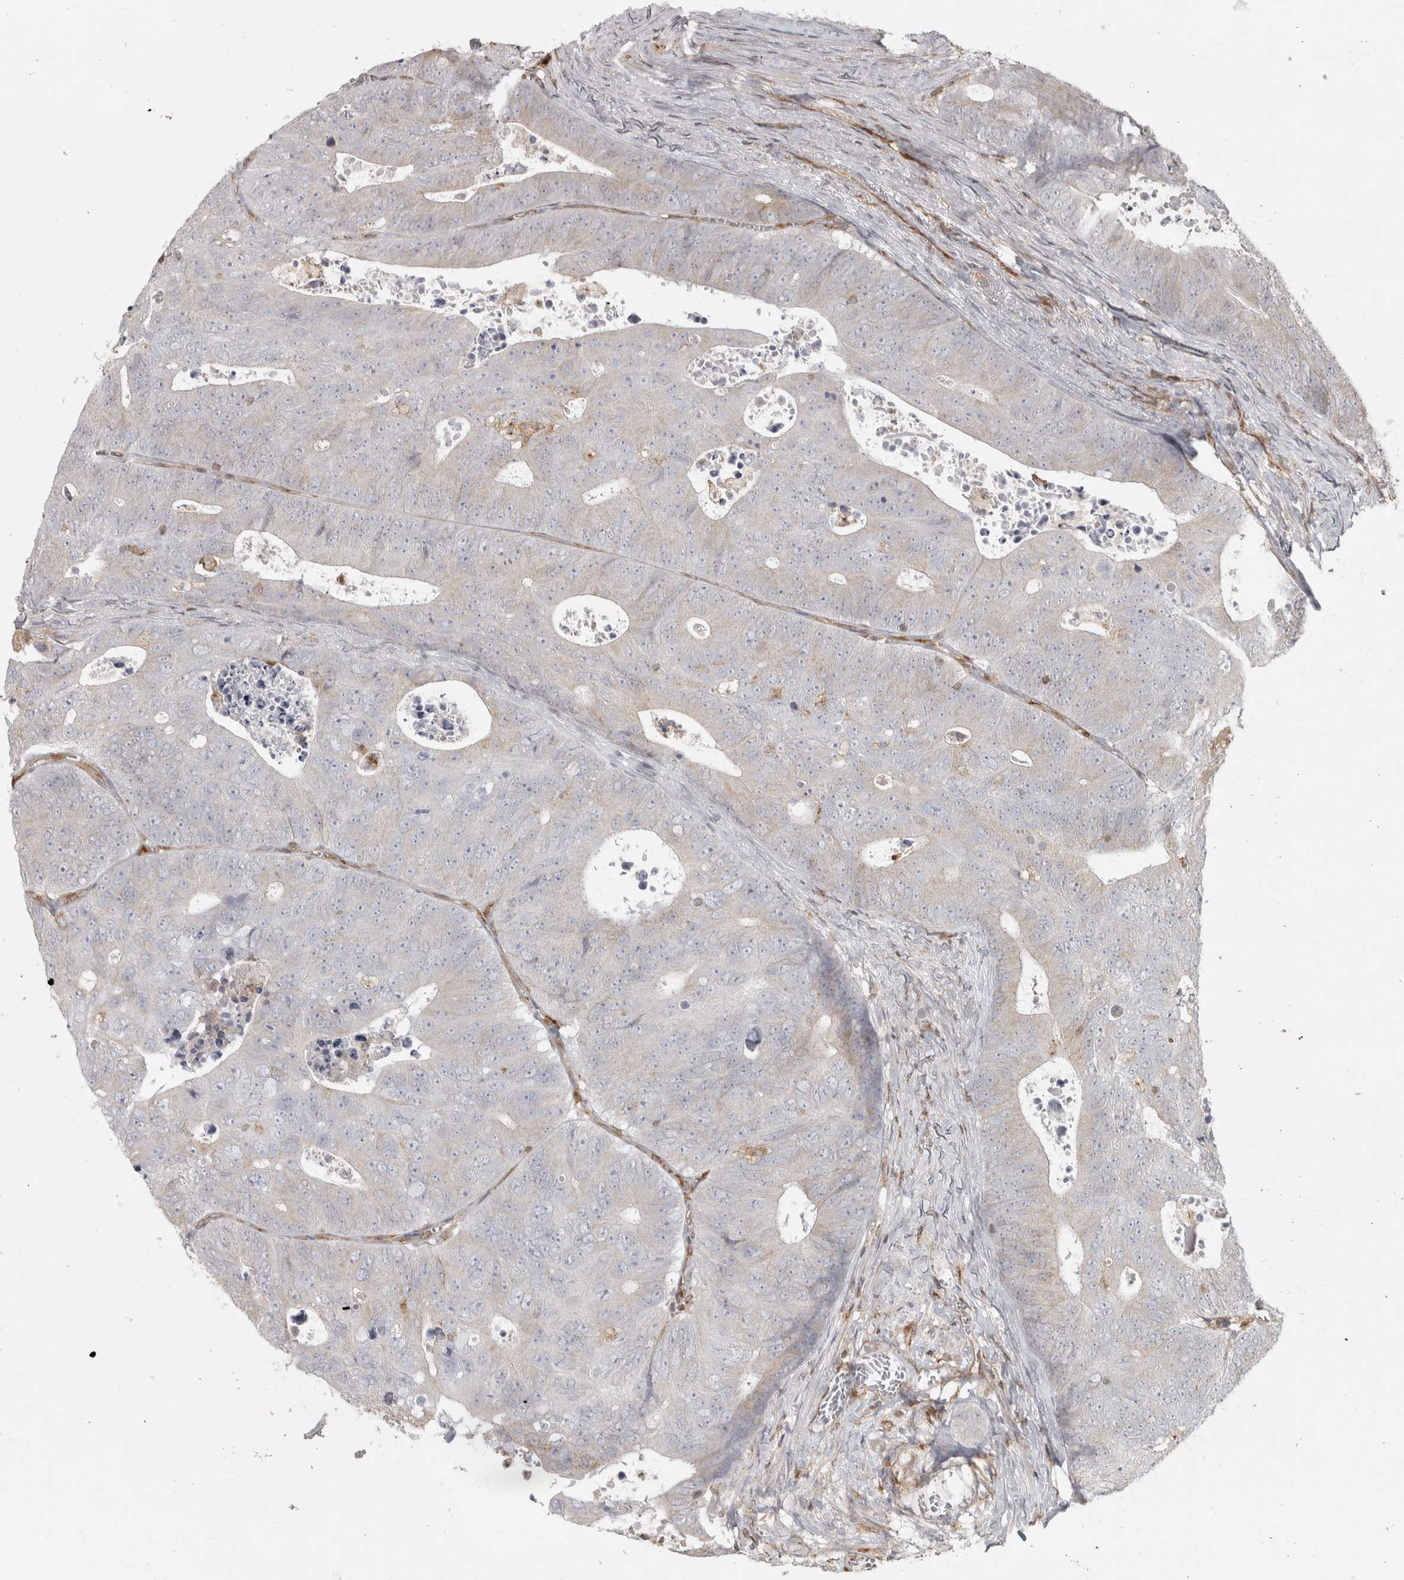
{"staining": {"intensity": "weak", "quantity": "<25%", "location": "cytoplasmic/membranous"}, "tissue": "colorectal cancer", "cell_type": "Tumor cells", "image_type": "cancer", "snomed": [{"axis": "morphology", "description": "Adenocarcinoma, NOS"}, {"axis": "topography", "description": "Colon"}], "caption": "IHC of colorectal cancer exhibits no staining in tumor cells.", "gene": "HLA-E", "patient": {"sex": "male", "age": 87}}